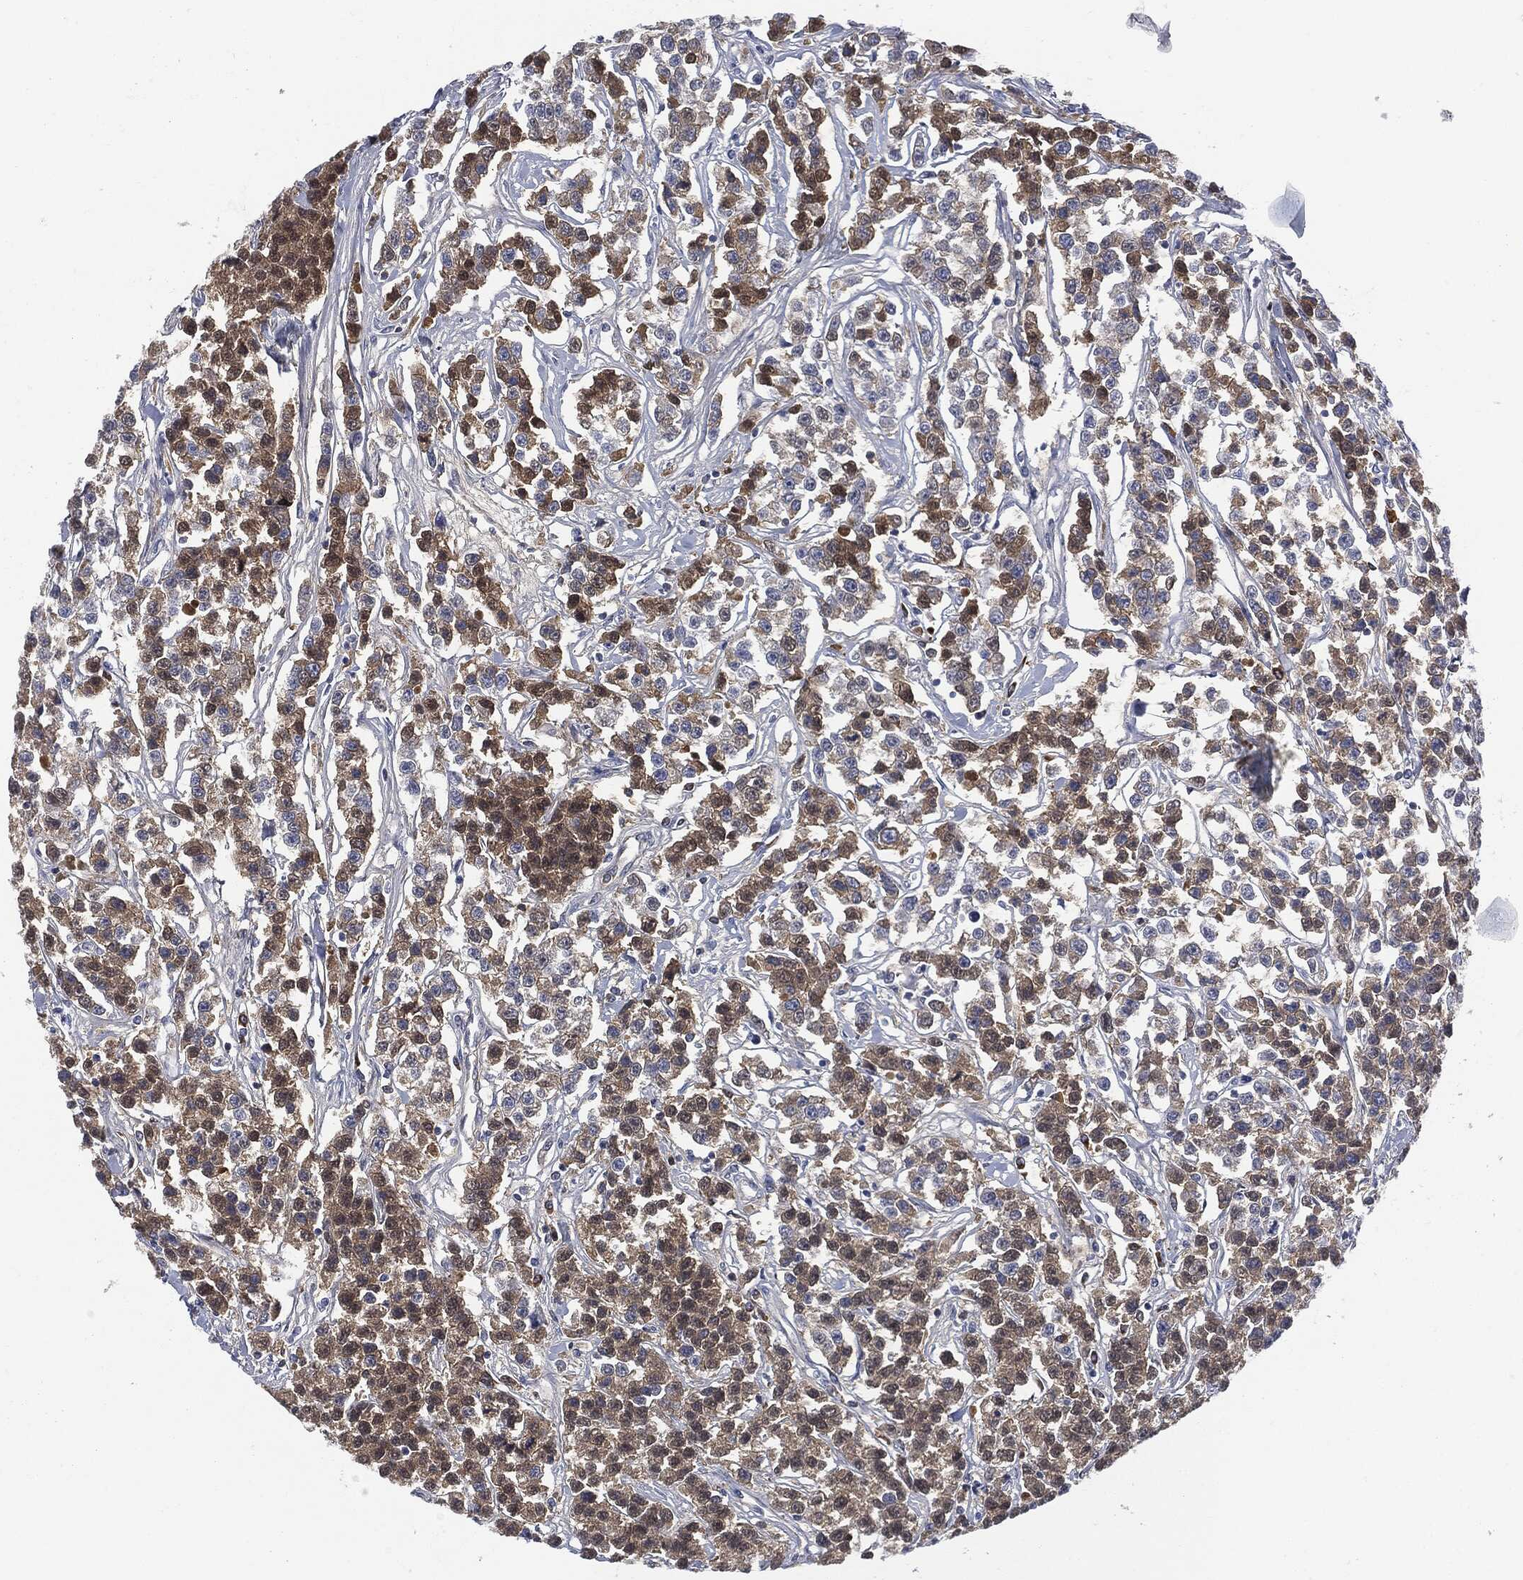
{"staining": {"intensity": "strong", "quantity": "25%-75%", "location": "cytoplasmic/membranous"}, "tissue": "testis cancer", "cell_type": "Tumor cells", "image_type": "cancer", "snomed": [{"axis": "morphology", "description": "Seminoma, NOS"}, {"axis": "topography", "description": "Testis"}], "caption": "Protein expression analysis of human testis cancer (seminoma) reveals strong cytoplasmic/membranous expression in about 25%-75% of tumor cells.", "gene": "BTK", "patient": {"sex": "male", "age": 59}}